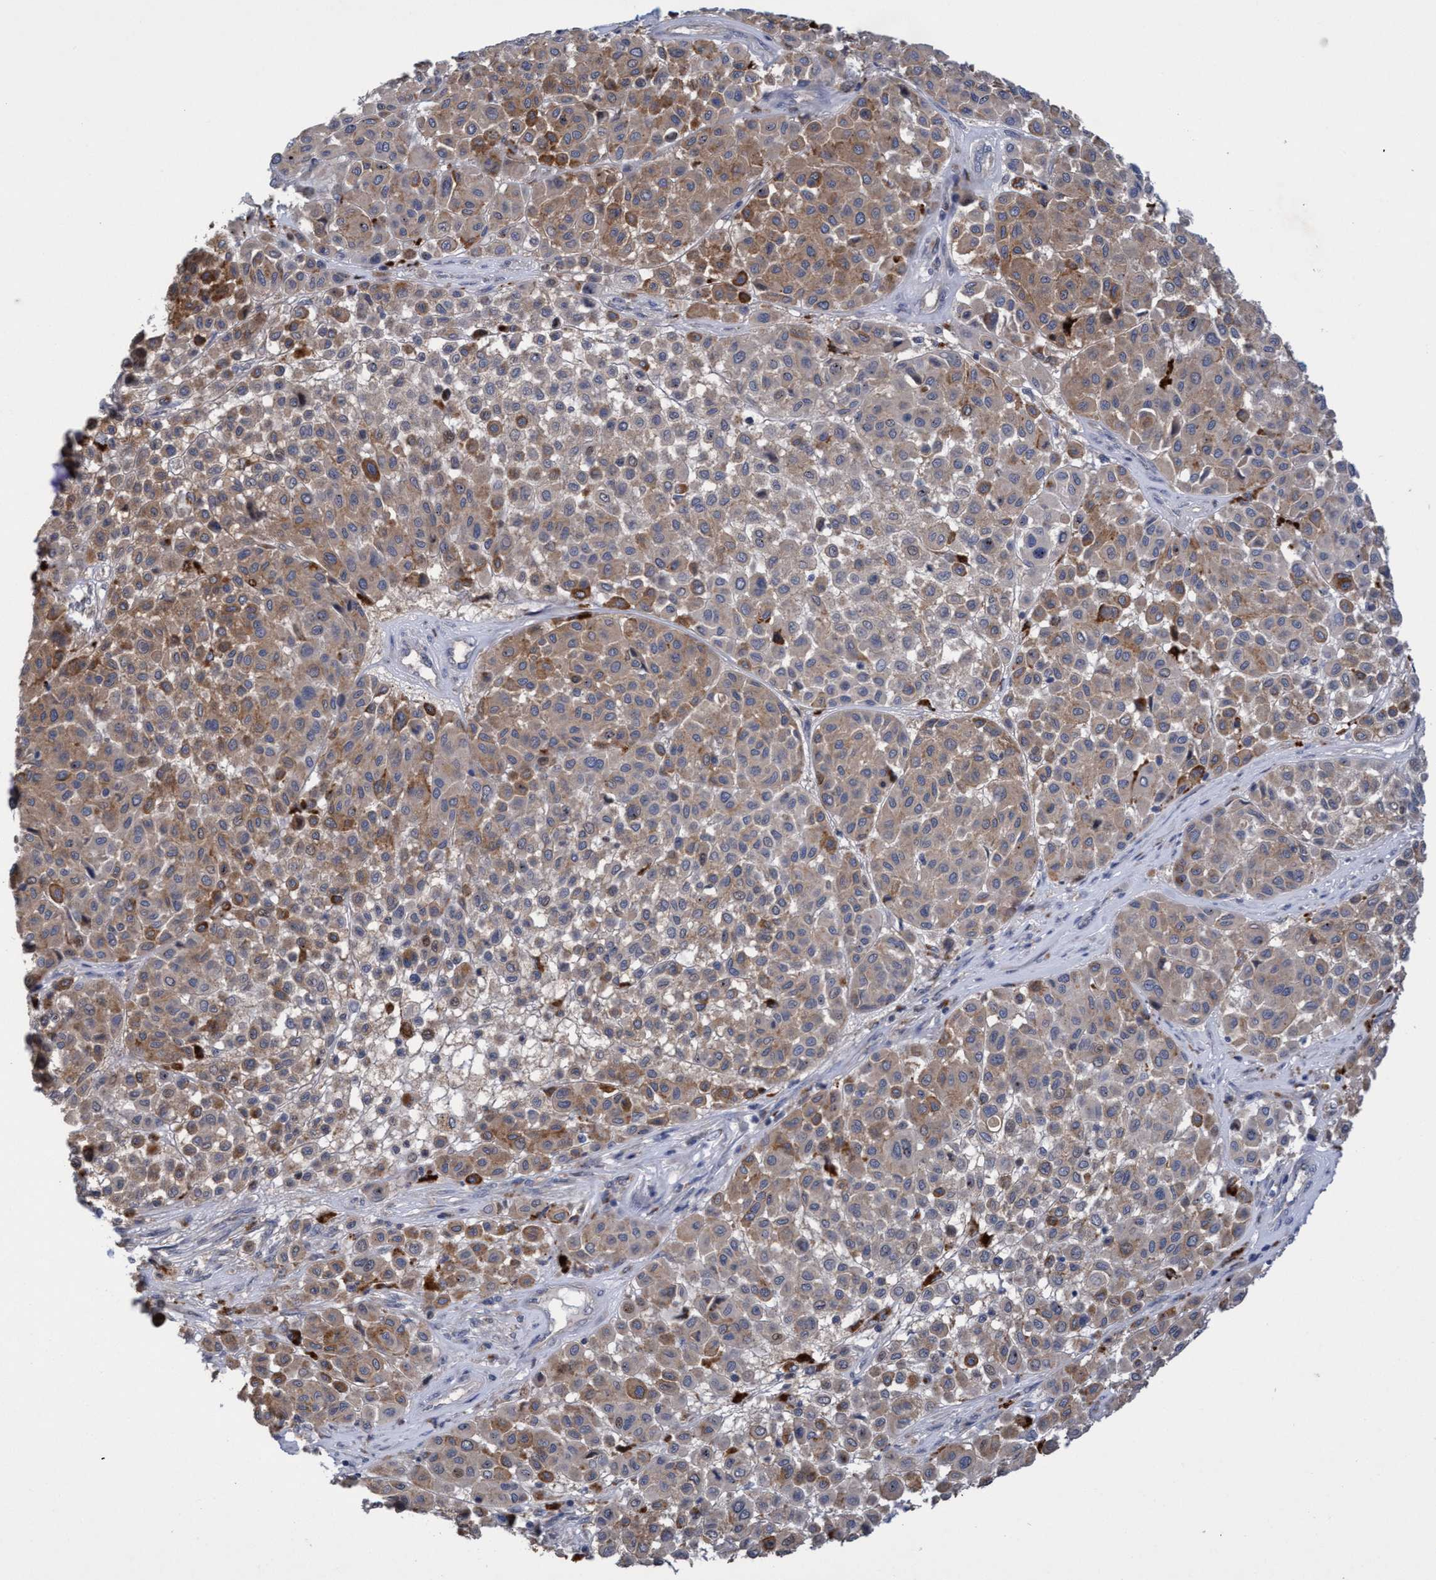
{"staining": {"intensity": "moderate", "quantity": "25%-75%", "location": "cytoplasmic/membranous"}, "tissue": "melanoma", "cell_type": "Tumor cells", "image_type": "cancer", "snomed": [{"axis": "morphology", "description": "Malignant melanoma, Metastatic site"}, {"axis": "topography", "description": "Soft tissue"}], "caption": "This photomicrograph reveals malignant melanoma (metastatic site) stained with immunohistochemistry (IHC) to label a protein in brown. The cytoplasmic/membranous of tumor cells show moderate positivity for the protein. Nuclei are counter-stained blue.", "gene": "SEMA4D", "patient": {"sex": "male", "age": 41}}